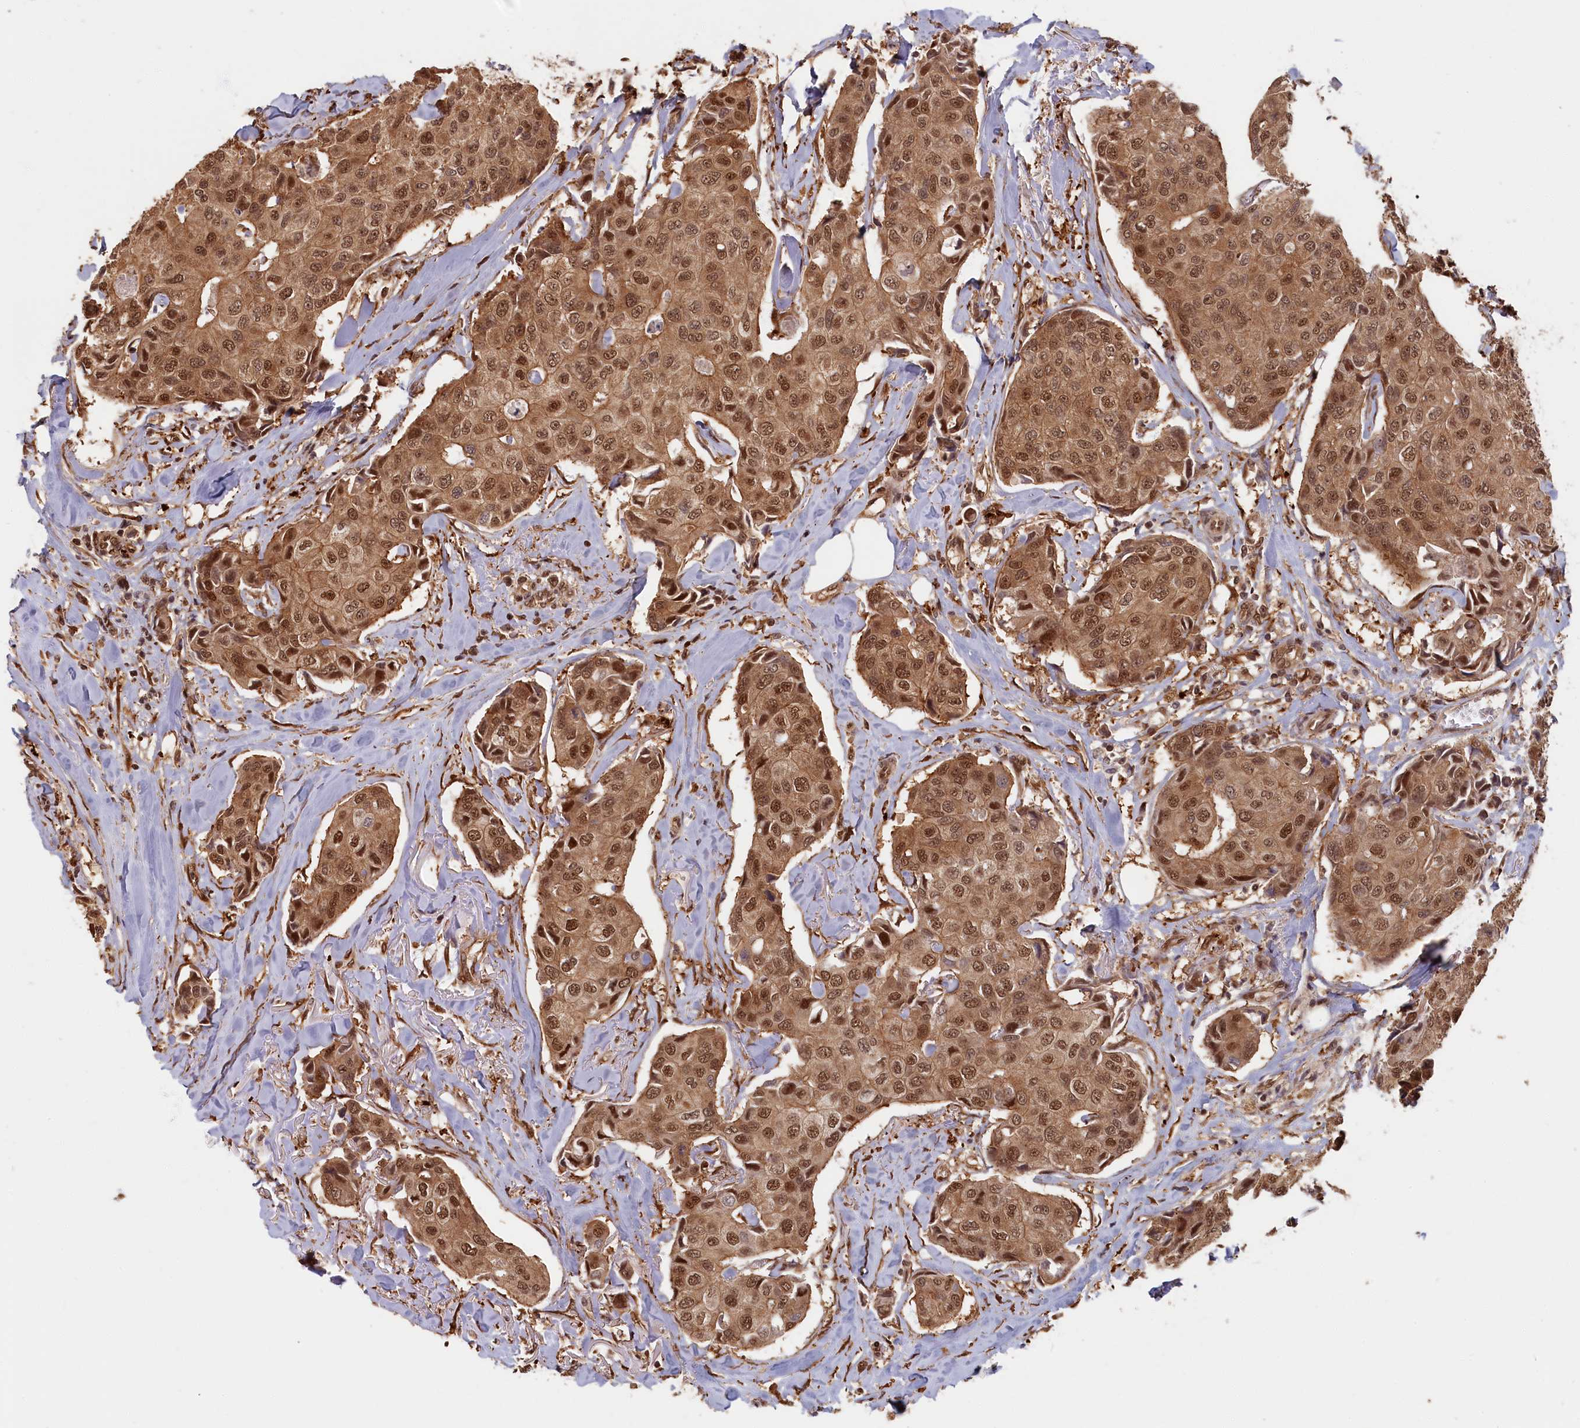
{"staining": {"intensity": "moderate", "quantity": ">75%", "location": "cytoplasmic/membranous,nuclear"}, "tissue": "breast cancer", "cell_type": "Tumor cells", "image_type": "cancer", "snomed": [{"axis": "morphology", "description": "Duct carcinoma"}, {"axis": "topography", "description": "Breast"}], "caption": "Breast cancer stained for a protein (brown) reveals moderate cytoplasmic/membranous and nuclear positive expression in about >75% of tumor cells.", "gene": "HIF3A", "patient": {"sex": "female", "age": 80}}